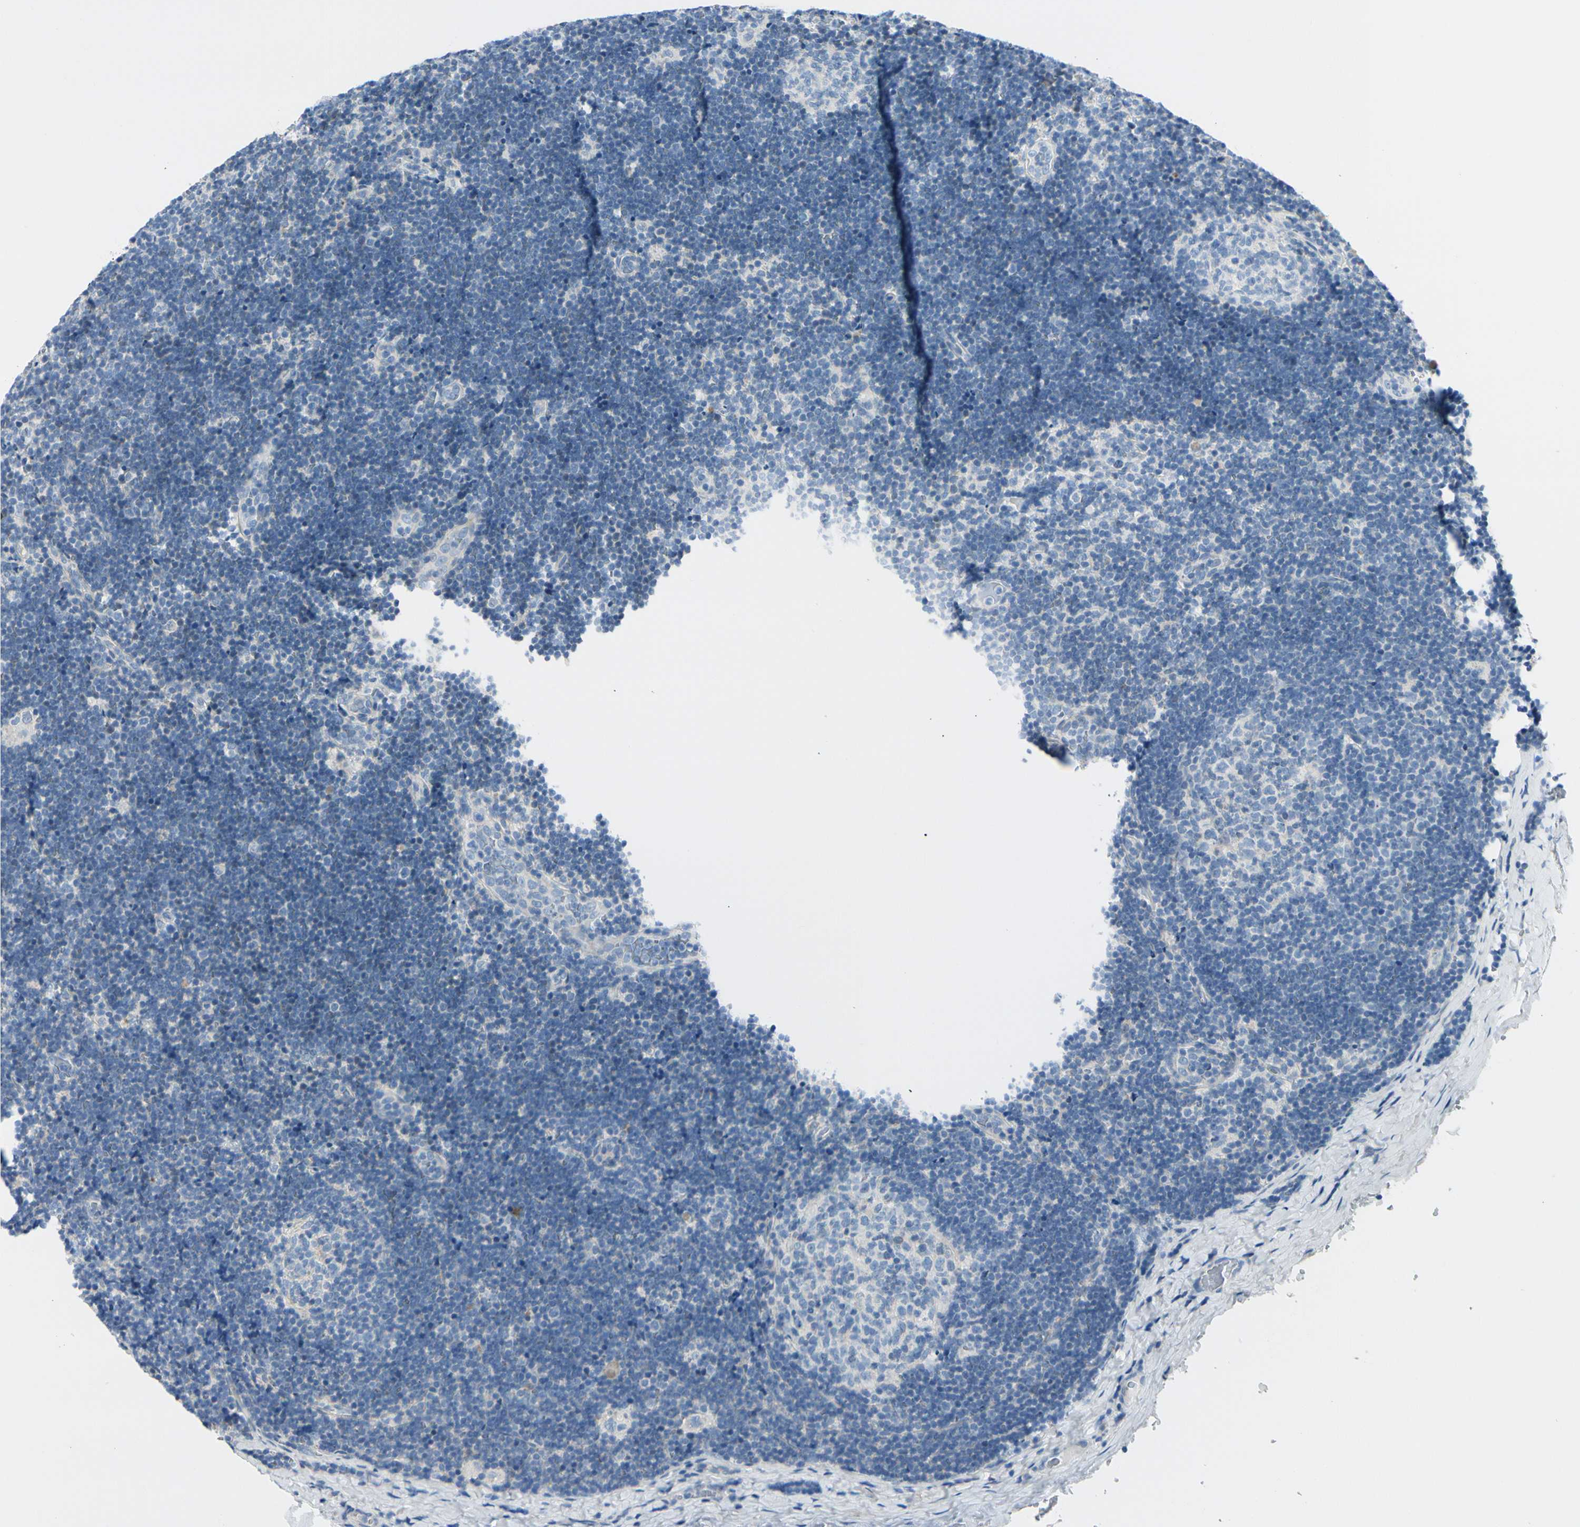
{"staining": {"intensity": "negative", "quantity": "none", "location": "none"}, "tissue": "lymph node", "cell_type": "Germinal center cells", "image_type": "normal", "snomed": [{"axis": "morphology", "description": "Normal tissue, NOS"}, {"axis": "topography", "description": "Lymph node"}], "caption": "Immunohistochemistry (IHC) micrograph of benign lymph node: lymph node stained with DAB exhibits no significant protein staining in germinal center cells. Nuclei are stained in blue.", "gene": "PEBP1", "patient": {"sex": "female", "age": 14}}